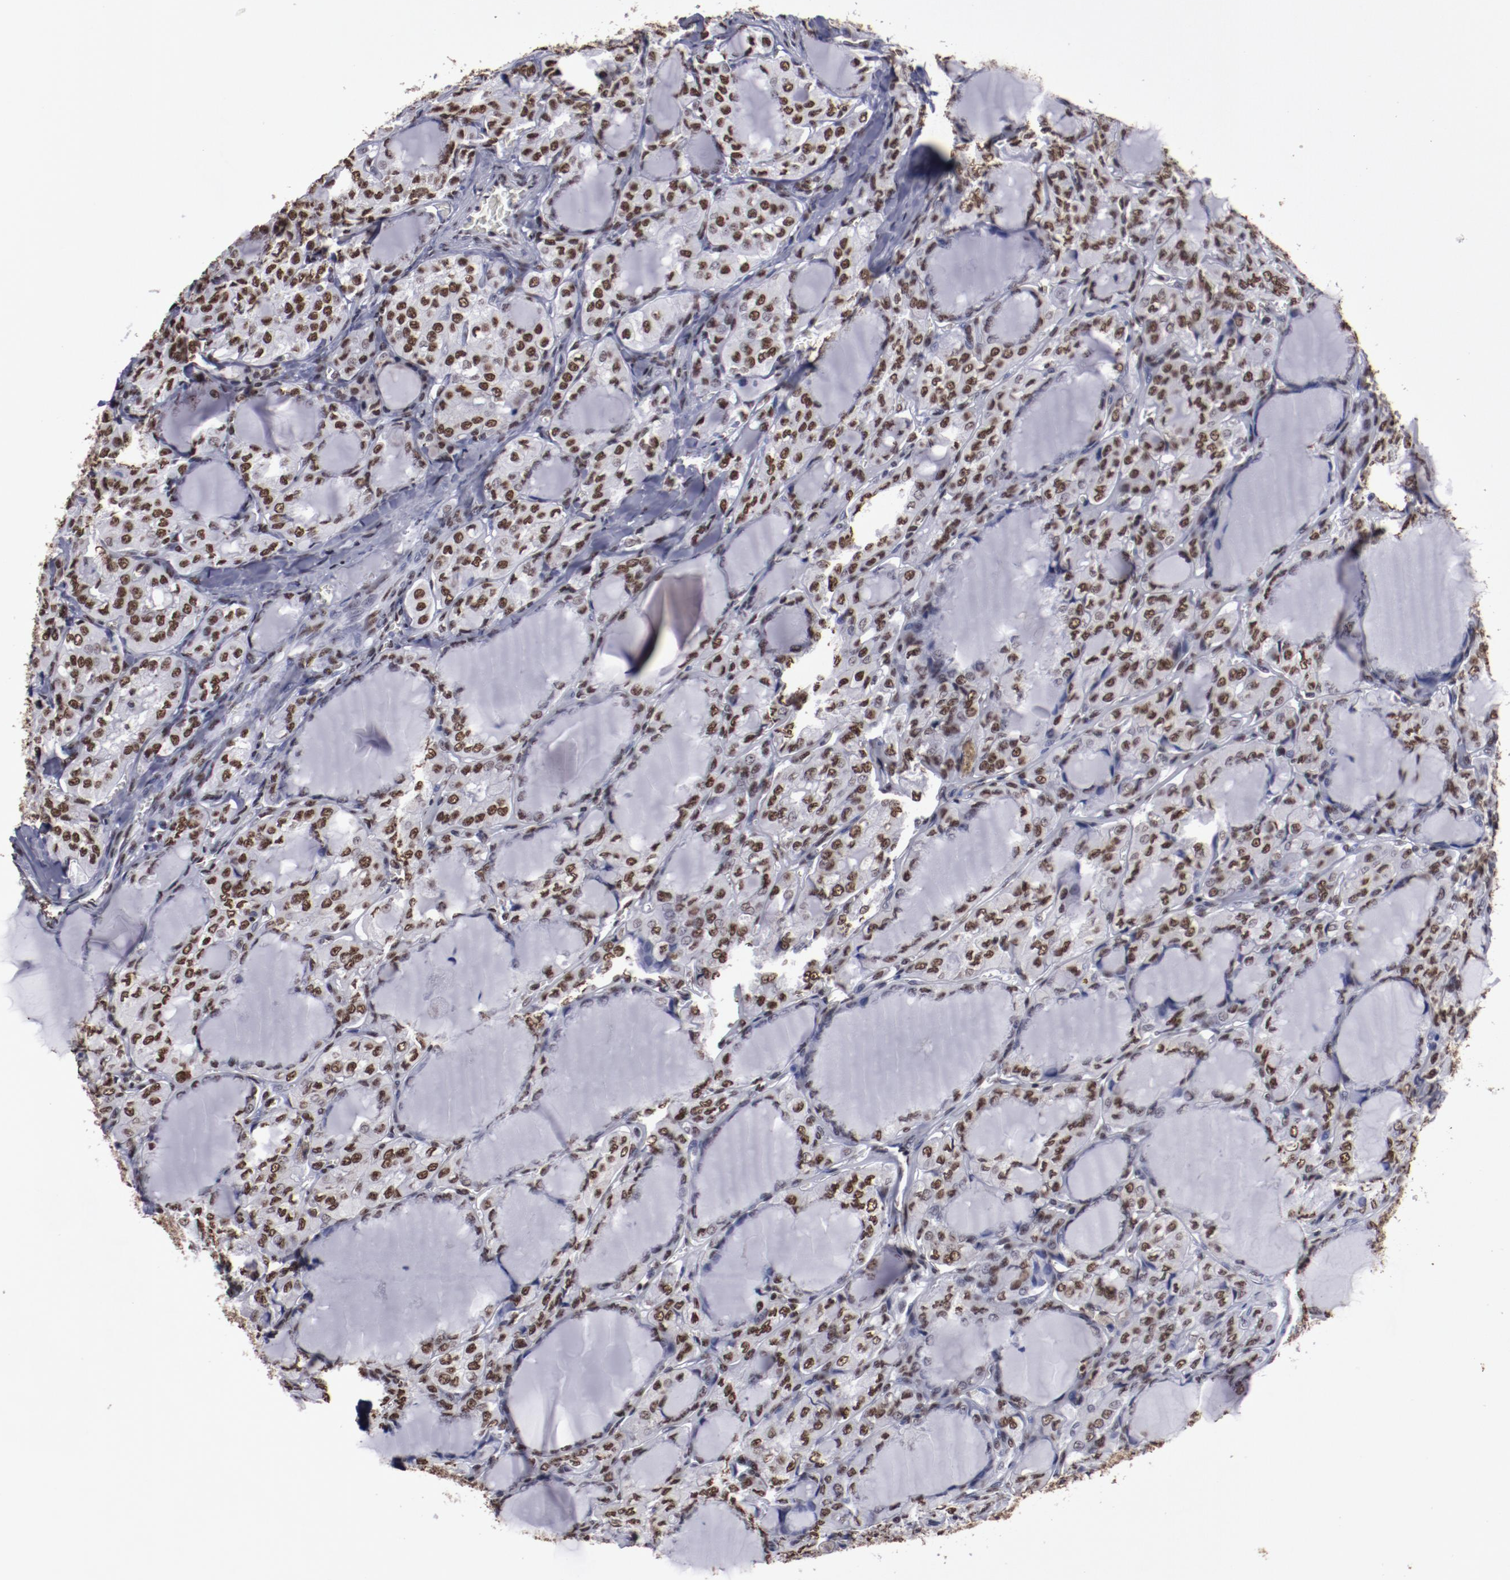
{"staining": {"intensity": "strong", "quantity": ">75%", "location": "nuclear"}, "tissue": "thyroid cancer", "cell_type": "Tumor cells", "image_type": "cancer", "snomed": [{"axis": "morphology", "description": "Papillary adenocarcinoma, NOS"}, {"axis": "topography", "description": "Thyroid gland"}], "caption": "Immunohistochemical staining of papillary adenocarcinoma (thyroid) exhibits high levels of strong nuclear protein expression in about >75% of tumor cells. The protein is stained brown, and the nuclei are stained in blue (DAB IHC with brightfield microscopy, high magnification).", "gene": "HNRNPA2B1", "patient": {"sex": "male", "age": 20}}